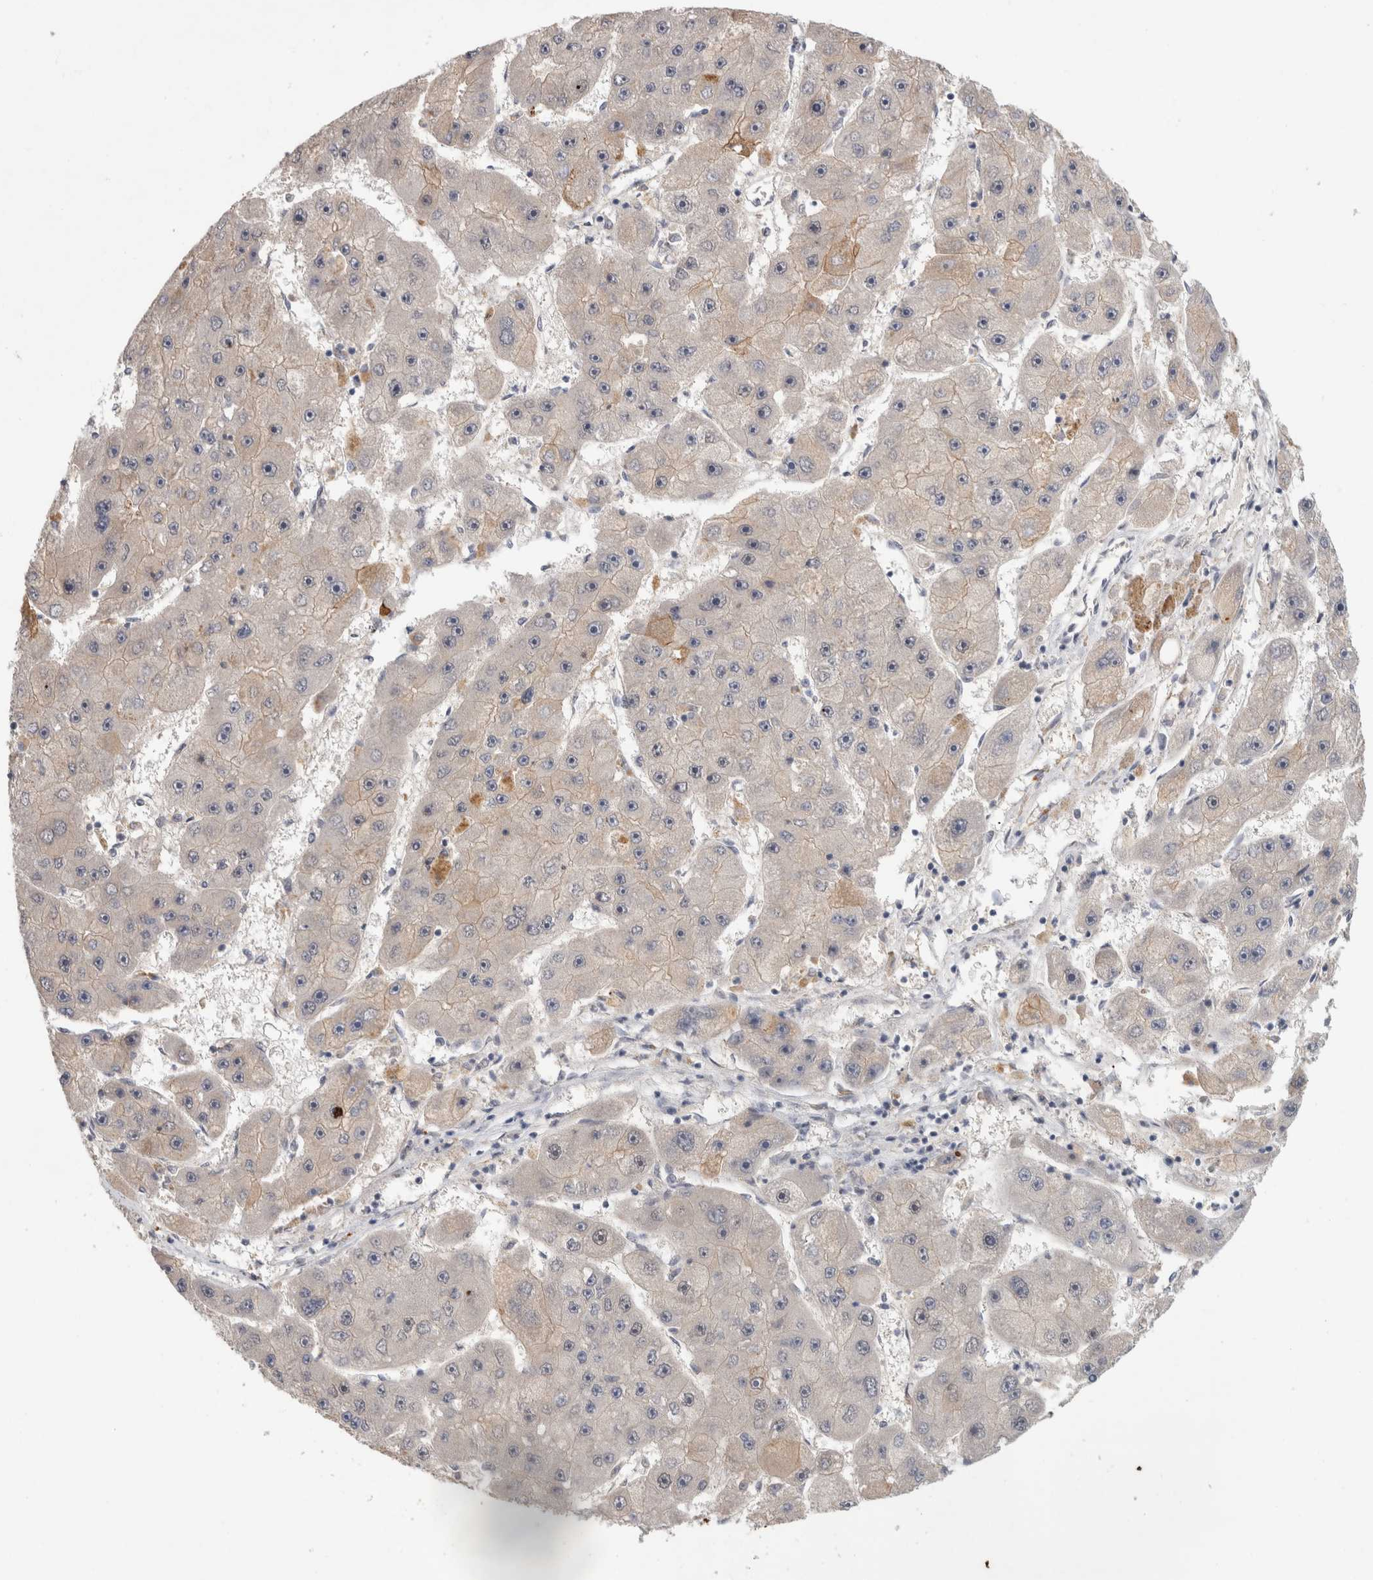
{"staining": {"intensity": "negative", "quantity": "none", "location": "none"}, "tissue": "liver cancer", "cell_type": "Tumor cells", "image_type": "cancer", "snomed": [{"axis": "morphology", "description": "Carcinoma, Hepatocellular, NOS"}, {"axis": "topography", "description": "Liver"}], "caption": "IHC histopathology image of neoplastic tissue: liver cancer (hepatocellular carcinoma) stained with DAB reveals no significant protein staining in tumor cells.", "gene": "CRISPLD1", "patient": {"sex": "female", "age": 61}}